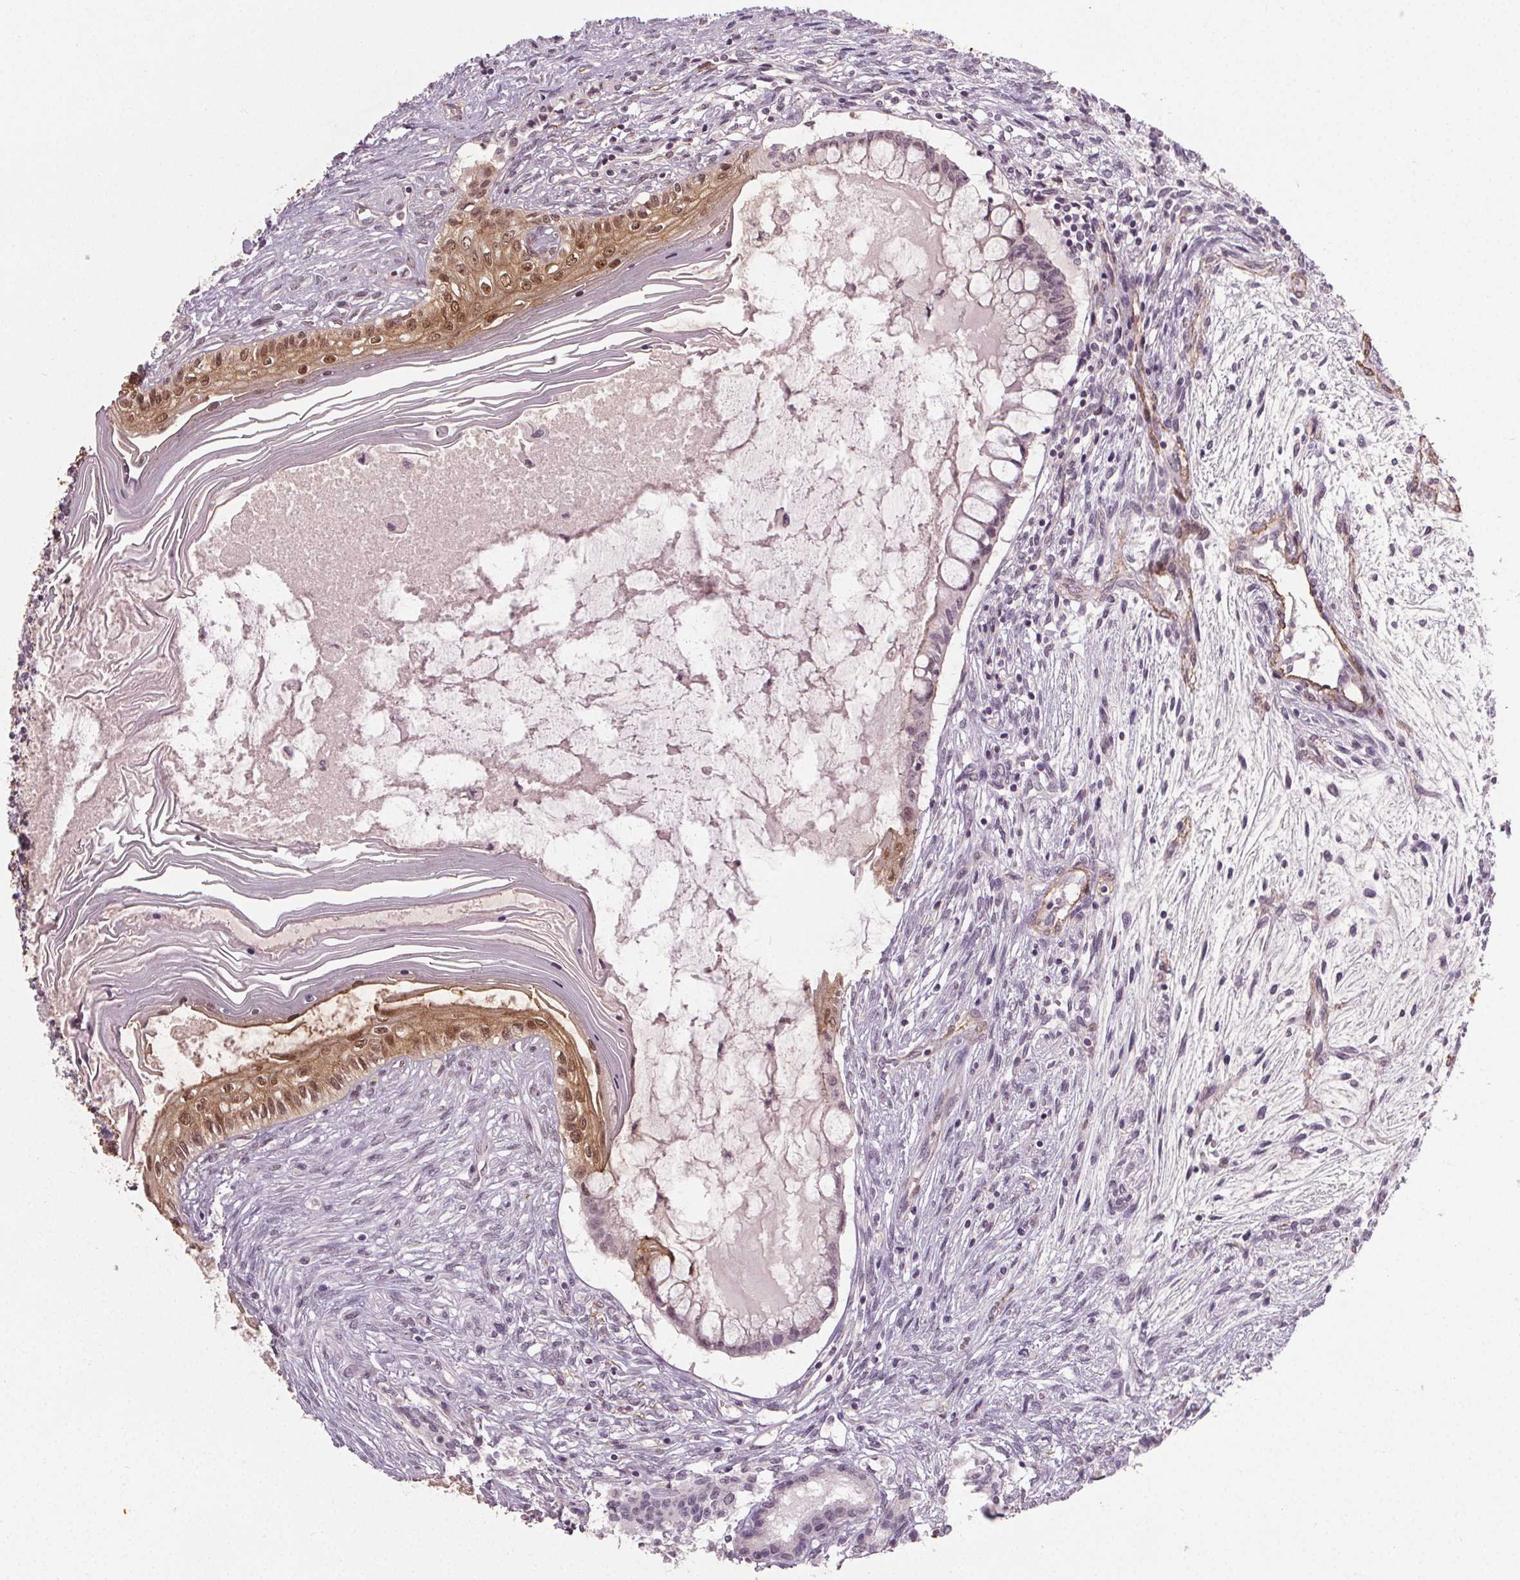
{"staining": {"intensity": "moderate", "quantity": "25%-75%", "location": "cytoplasmic/membranous,nuclear"}, "tissue": "testis cancer", "cell_type": "Tumor cells", "image_type": "cancer", "snomed": [{"axis": "morphology", "description": "Carcinoma, Embryonal, NOS"}, {"axis": "topography", "description": "Testis"}], "caption": "Immunohistochemistry photomicrograph of testis cancer (embryonal carcinoma) stained for a protein (brown), which demonstrates medium levels of moderate cytoplasmic/membranous and nuclear positivity in about 25%-75% of tumor cells.", "gene": "PKP1", "patient": {"sex": "male", "age": 37}}